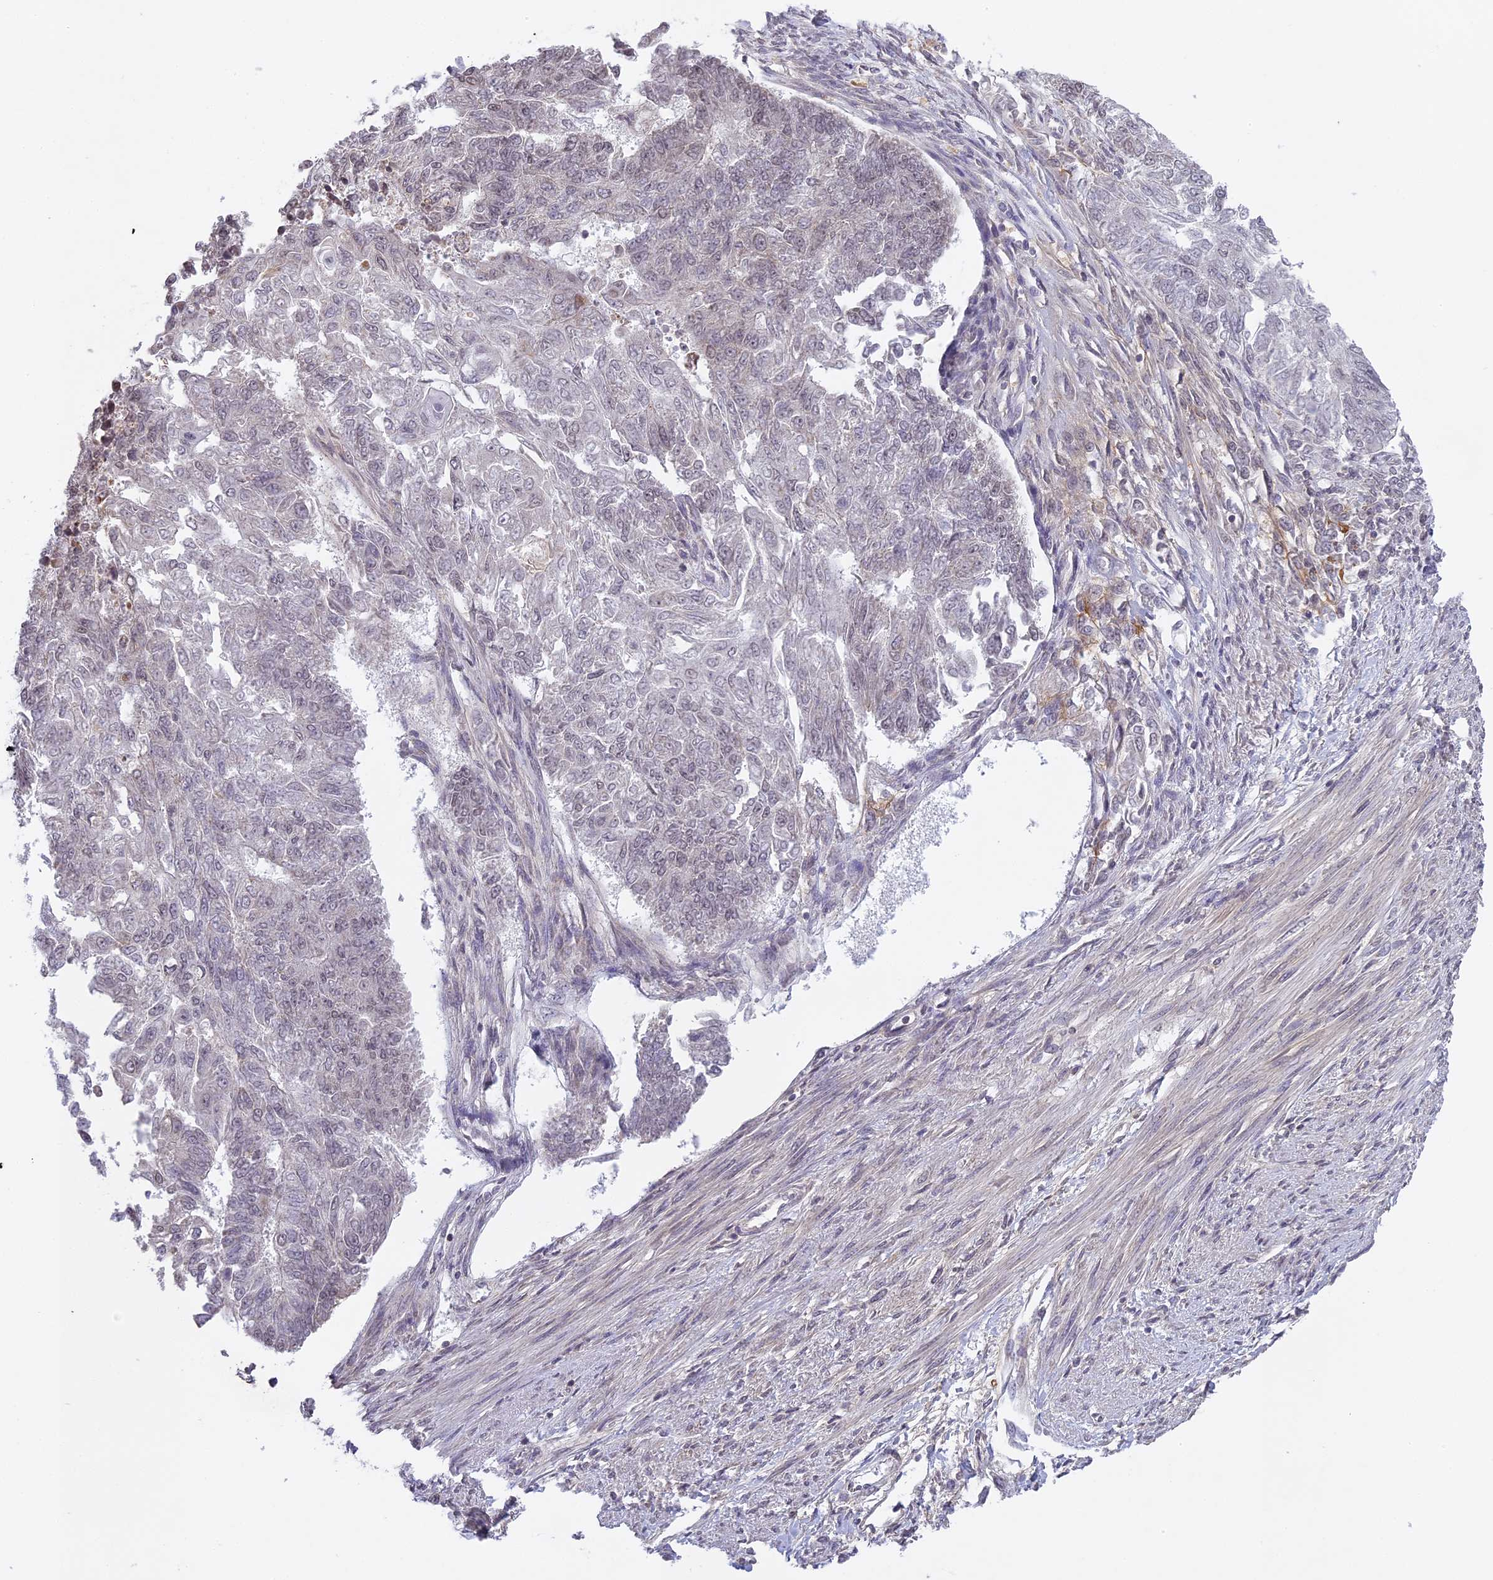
{"staining": {"intensity": "weak", "quantity": "<25%", "location": "nuclear"}, "tissue": "endometrial cancer", "cell_type": "Tumor cells", "image_type": "cancer", "snomed": [{"axis": "morphology", "description": "Adenocarcinoma, NOS"}, {"axis": "topography", "description": "Endometrium"}], "caption": "This is a image of immunohistochemistry (IHC) staining of endometrial cancer, which shows no expression in tumor cells.", "gene": "ERG28", "patient": {"sex": "female", "age": 32}}